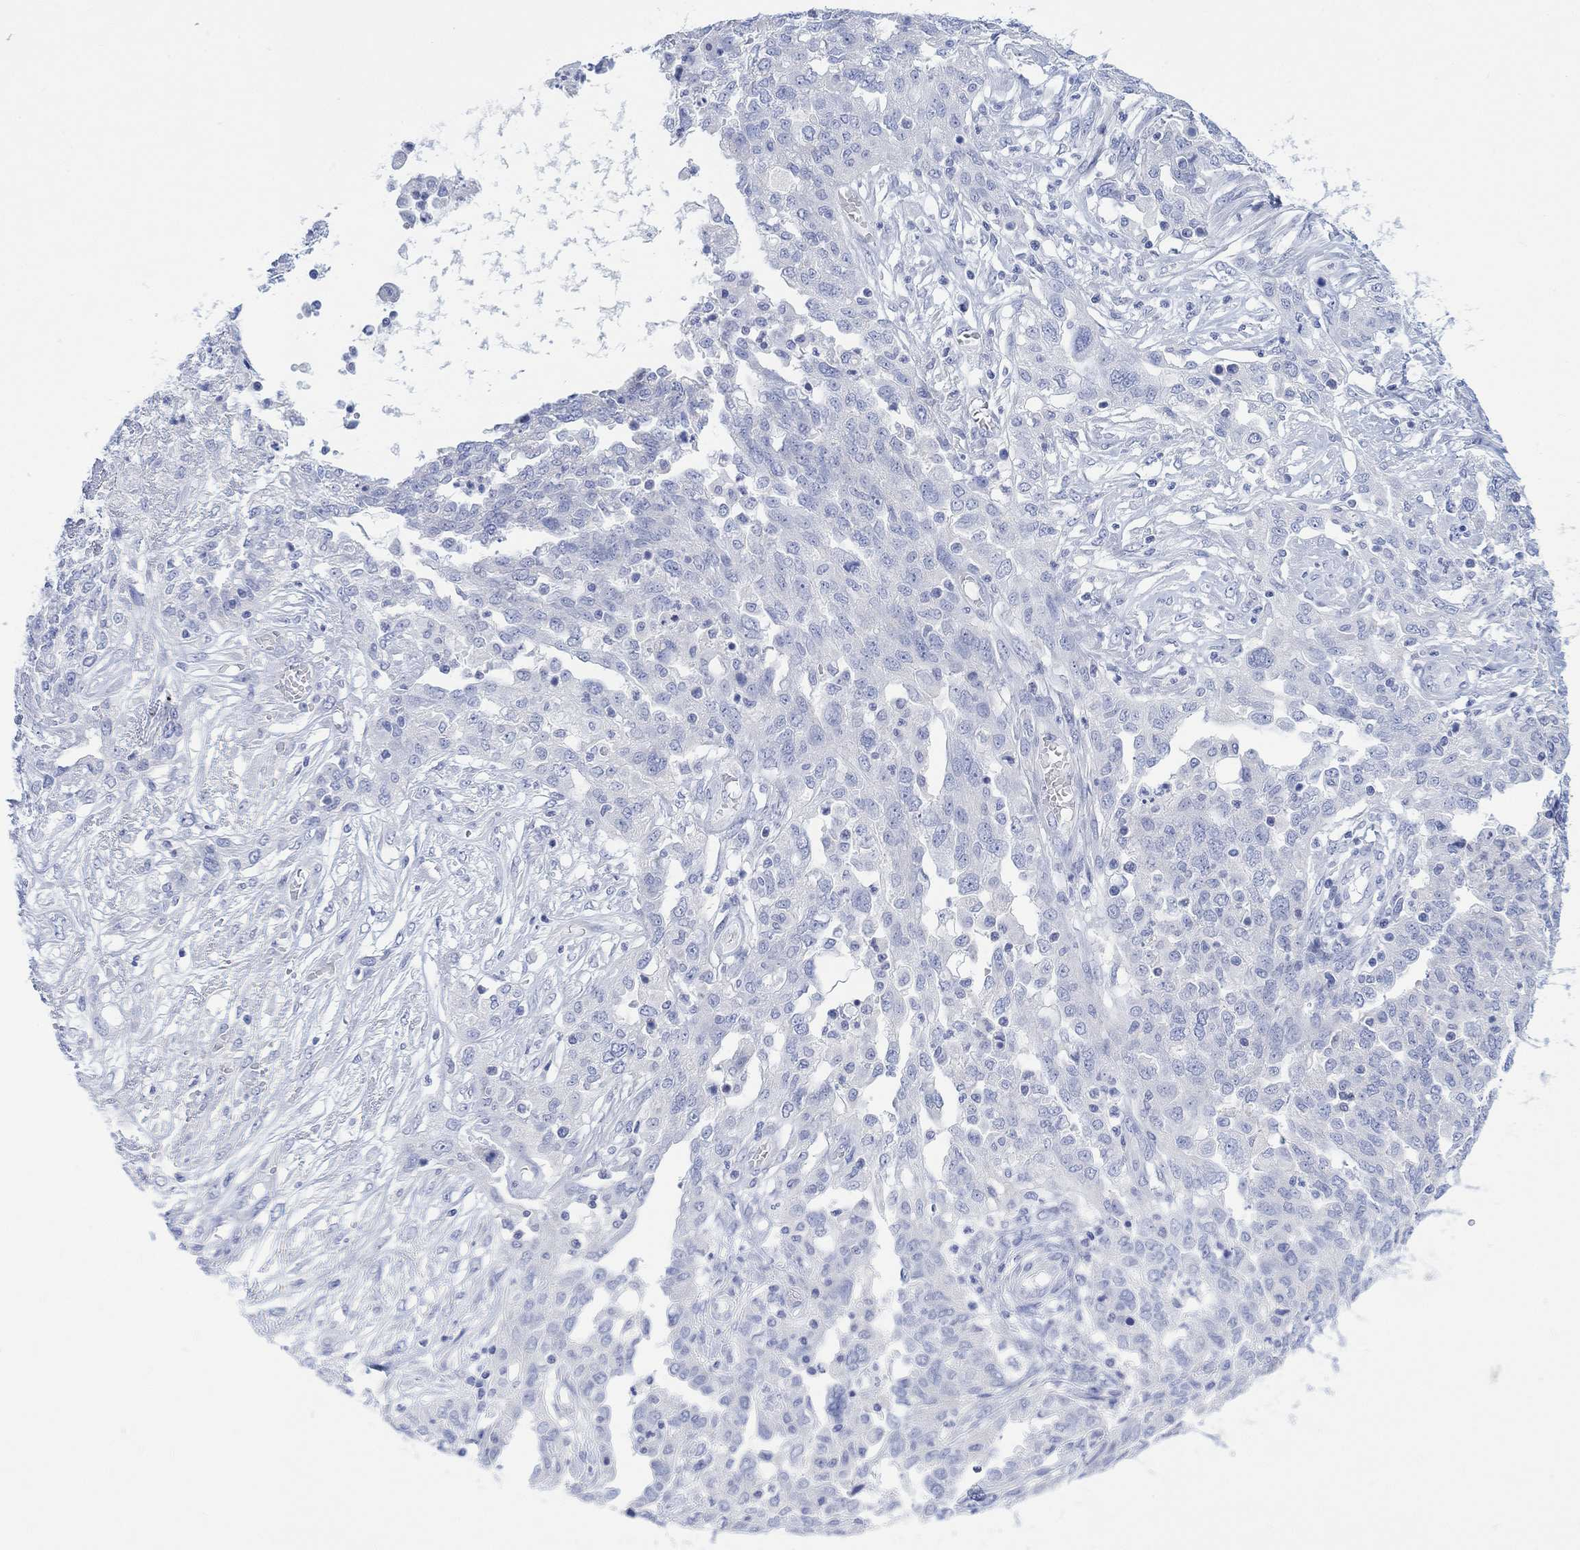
{"staining": {"intensity": "negative", "quantity": "none", "location": "none"}, "tissue": "ovarian cancer", "cell_type": "Tumor cells", "image_type": "cancer", "snomed": [{"axis": "morphology", "description": "Cystadenocarcinoma, serous, NOS"}, {"axis": "topography", "description": "Ovary"}], "caption": "This is a micrograph of immunohistochemistry staining of ovarian serous cystadenocarcinoma, which shows no expression in tumor cells. Nuclei are stained in blue.", "gene": "CALCA", "patient": {"sex": "female", "age": 67}}